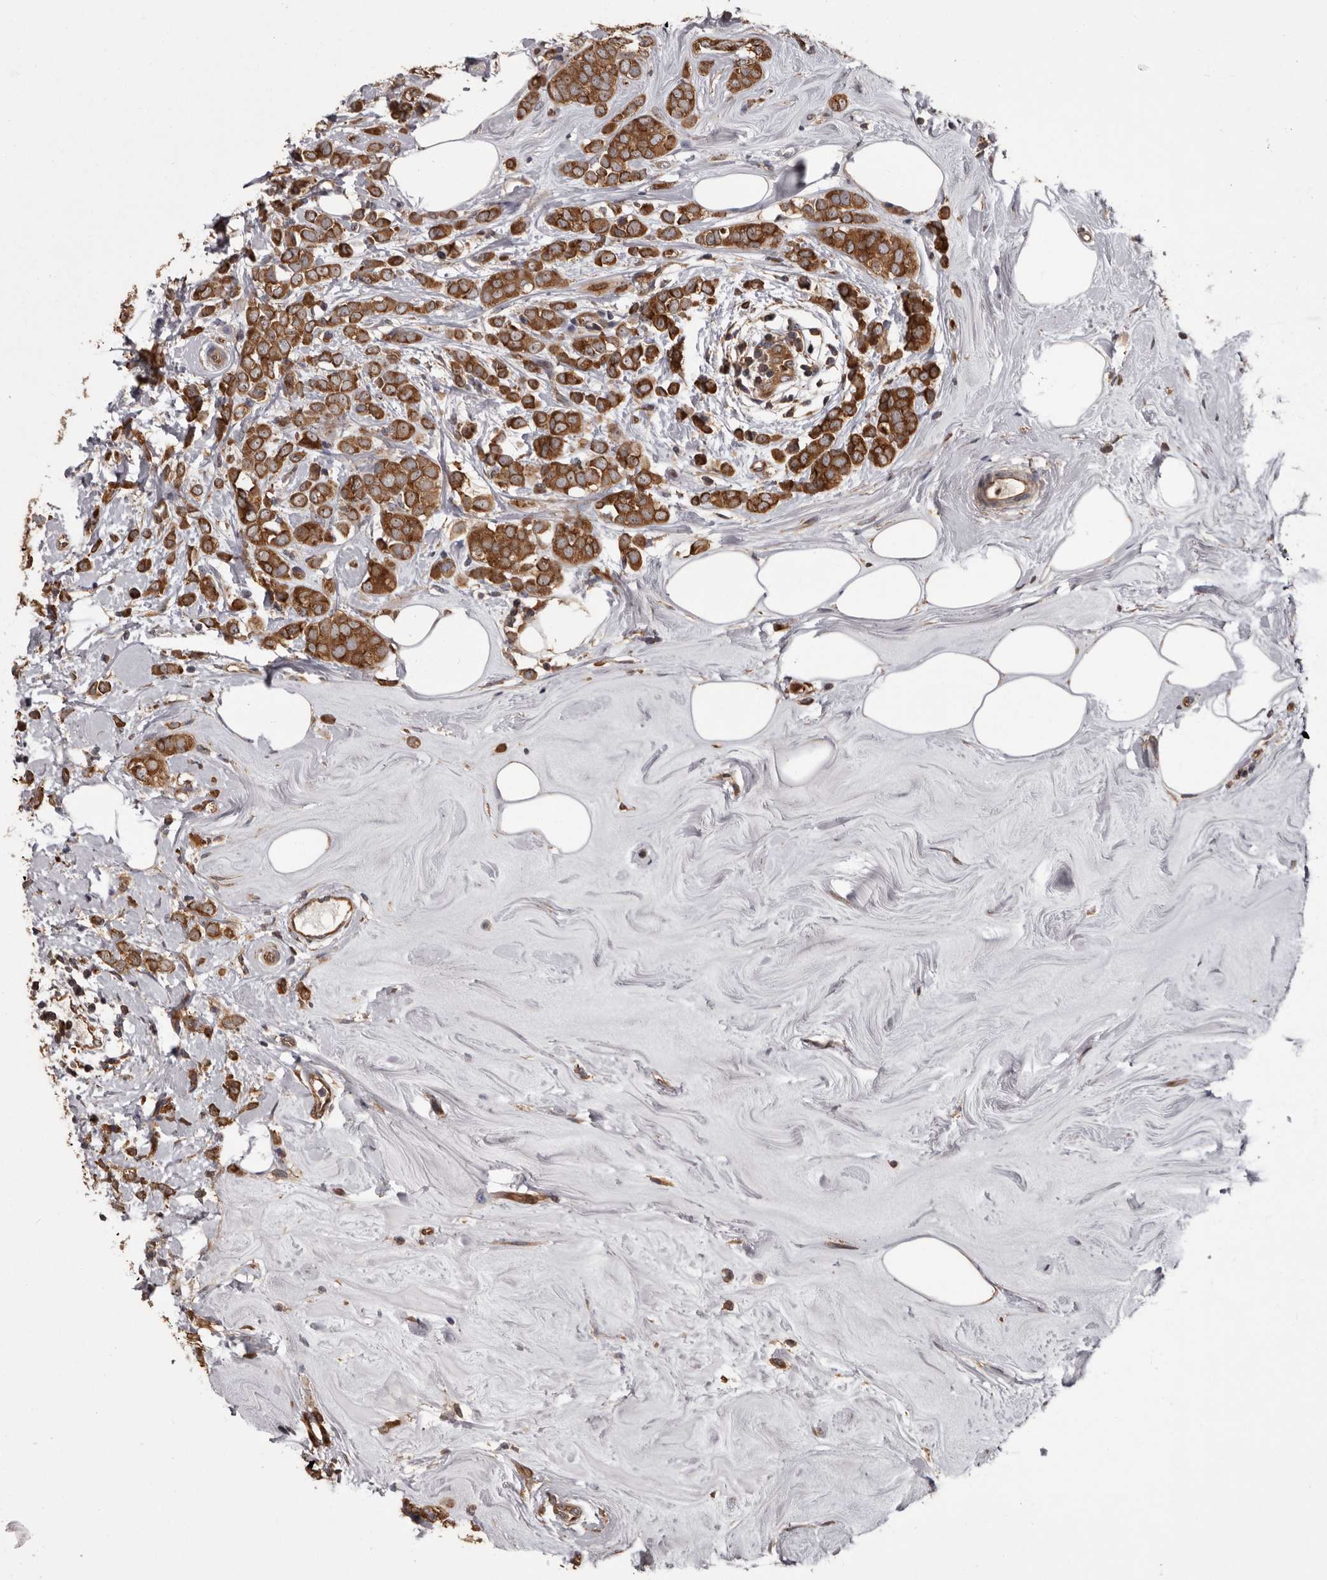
{"staining": {"intensity": "strong", "quantity": ">75%", "location": "cytoplasmic/membranous"}, "tissue": "breast cancer", "cell_type": "Tumor cells", "image_type": "cancer", "snomed": [{"axis": "morphology", "description": "Lobular carcinoma"}, {"axis": "topography", "description": "Breast"}], "caption": "Lobular carcinoma (breast) stained with immunohistochemistry exhibits strong cytoplasmic/membranous positivity in approximately >75% of tumor cells.", "gene": "DARS1", "patient": {"sex": "female", "age": 47}}